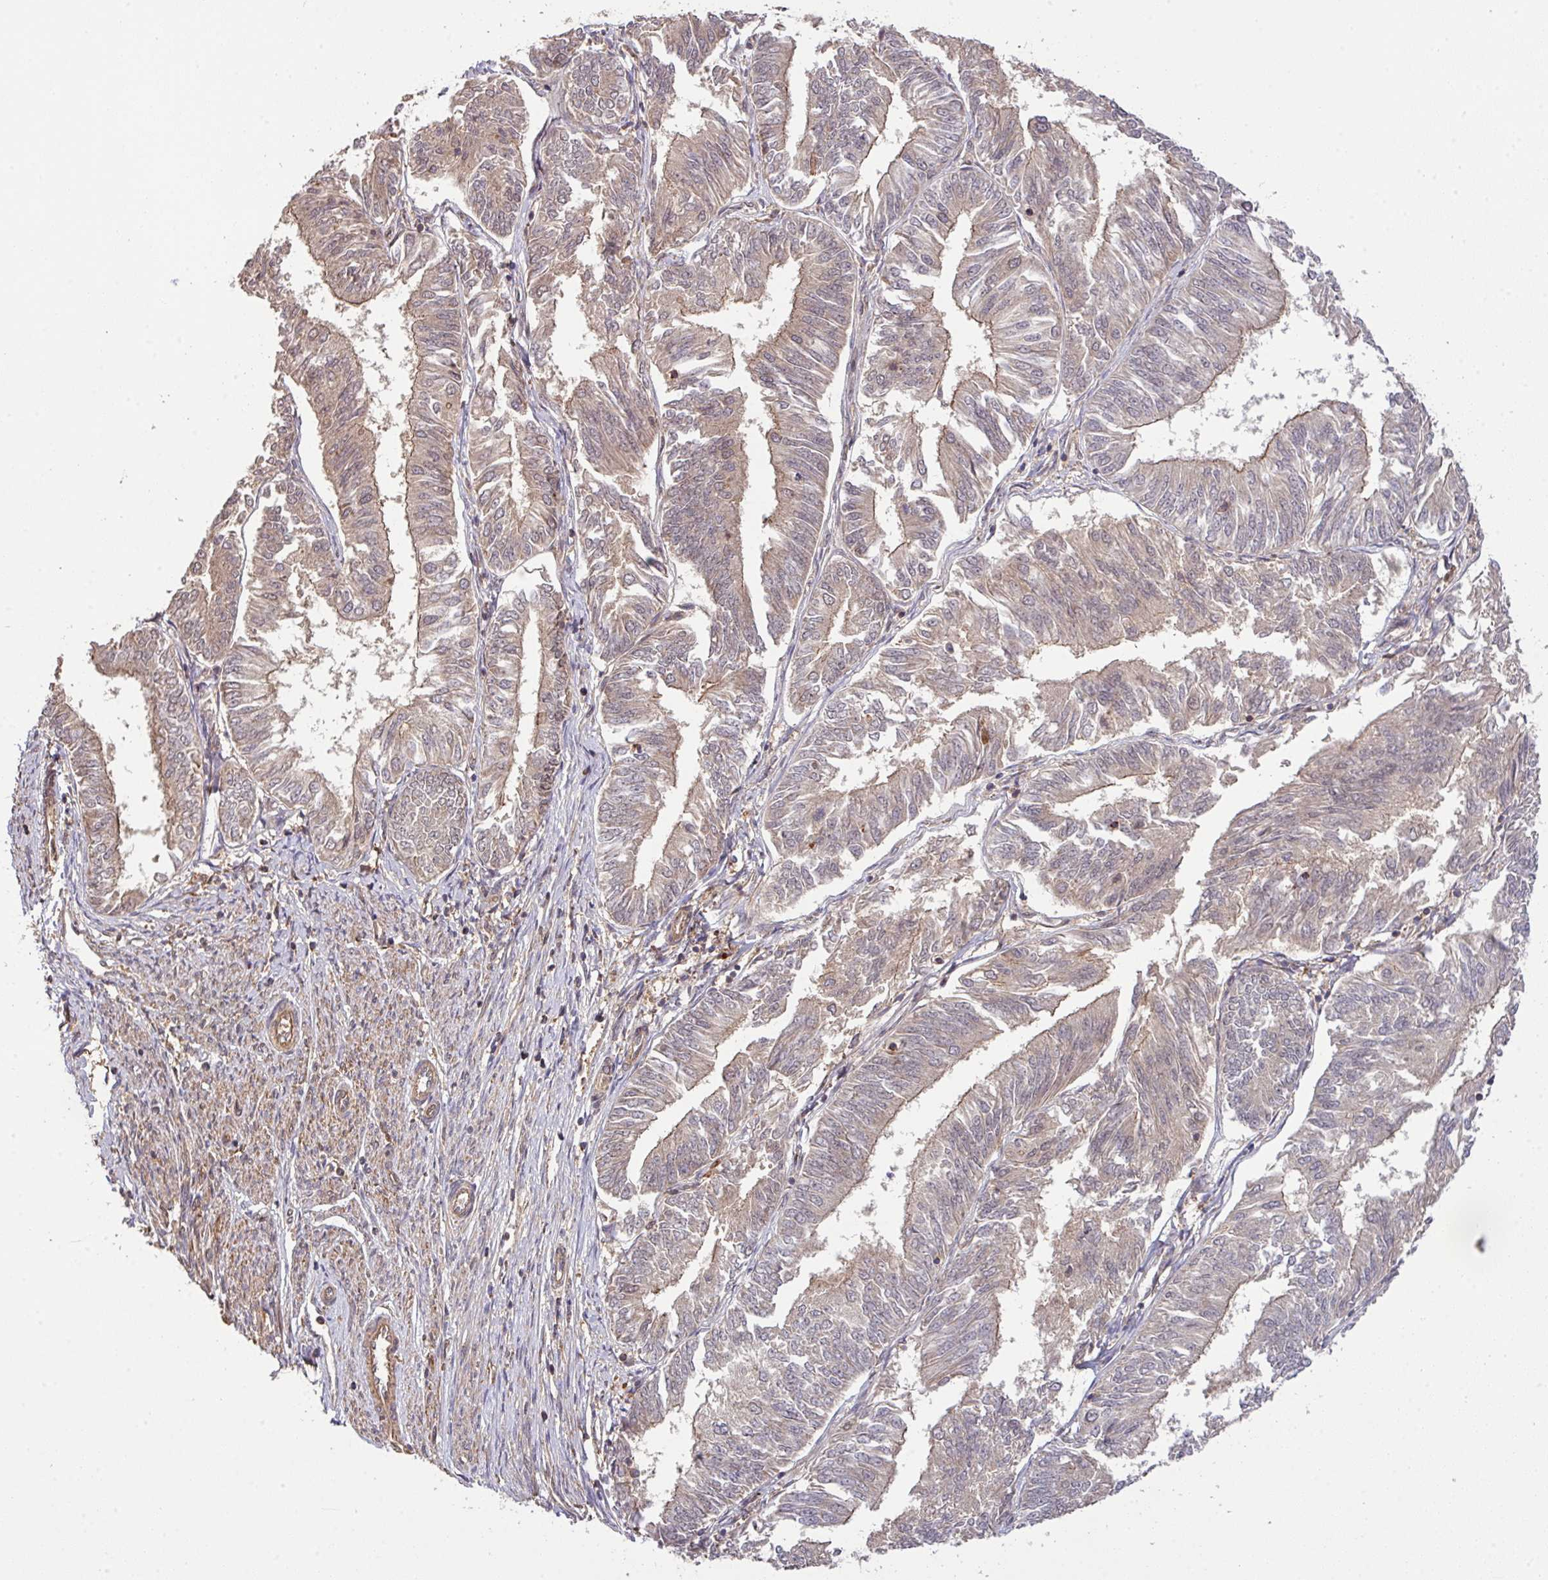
{"staining": {"intensity": "weak", "quantity": "25%-75%", "location": "cytoplasmic/membranous"}, "tissue": "endometrial cancer", "cell_type": "Tumor cells", "image_type": "cancer", "snomed": [{"axis": "morphology", "description": "Adenocarcinoma, NOS"}, {"axis": "topography", "description": "Endometrium"}], "caption": "Human endometrial cancer stained with a protein marker exhibits weak staining in tumor cells.", "gene": "ARPIN", "patient": {"sex": "female", "age": 58}}